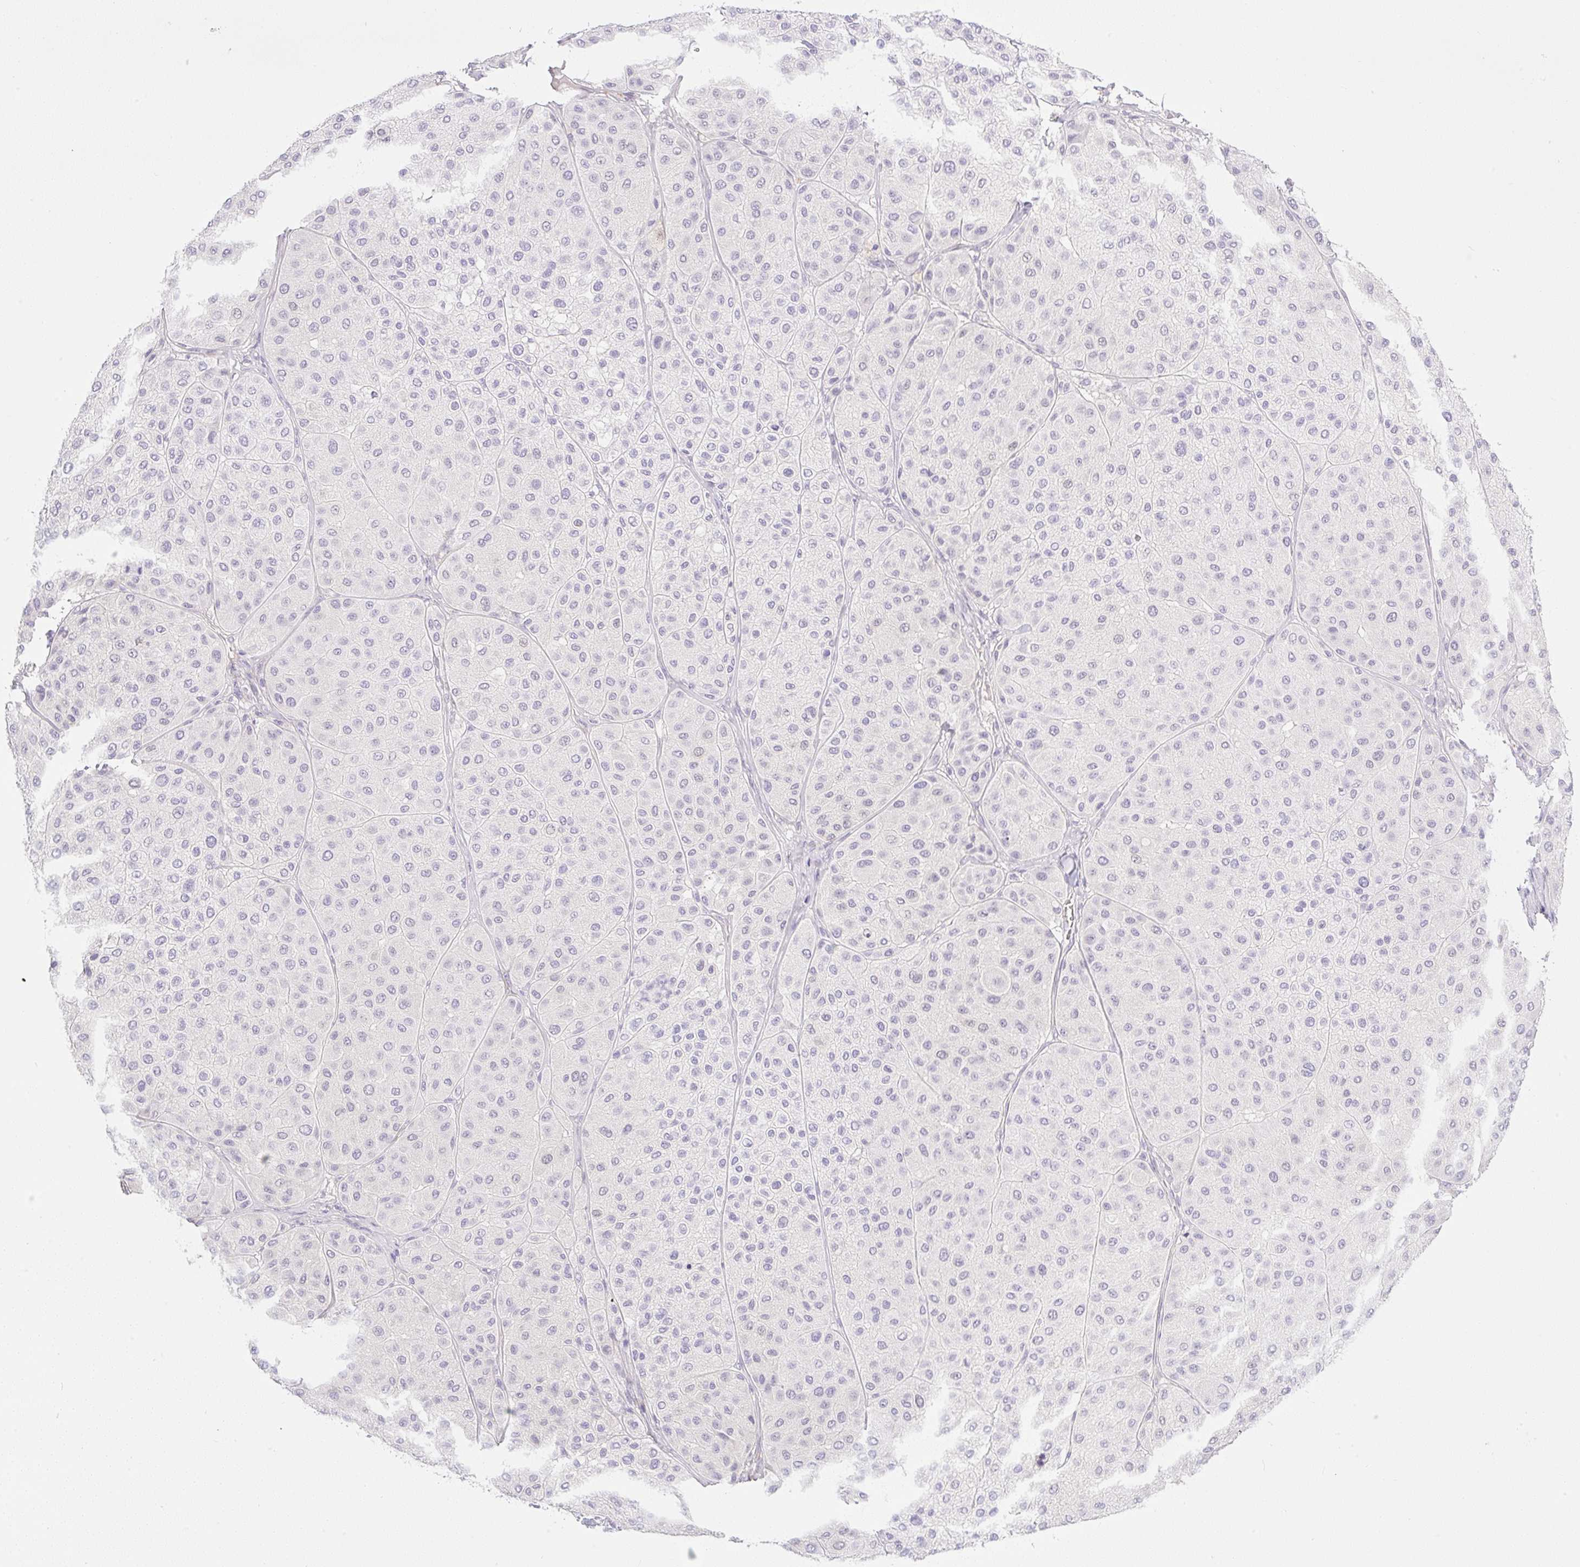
{"staining": {"intensity": "negative", "quantity": "none", "location": "none"}, "tissue": "melanoma", "cell_type": "Tumor cells", "image_type": "cancer", "snomed": [{"axis": "morphology", "description": "Malignant melanoma, Metastatic site"}, {"axis": "topography", "description": "Smooth muscle"}], "caption": "Immunohistochemistry micrograph of melanoma stained for a protein (brown), which reveals no positivity in tumor cells.", "gene": "MIA2", "patient": {"sex": "male", "age": 41}}